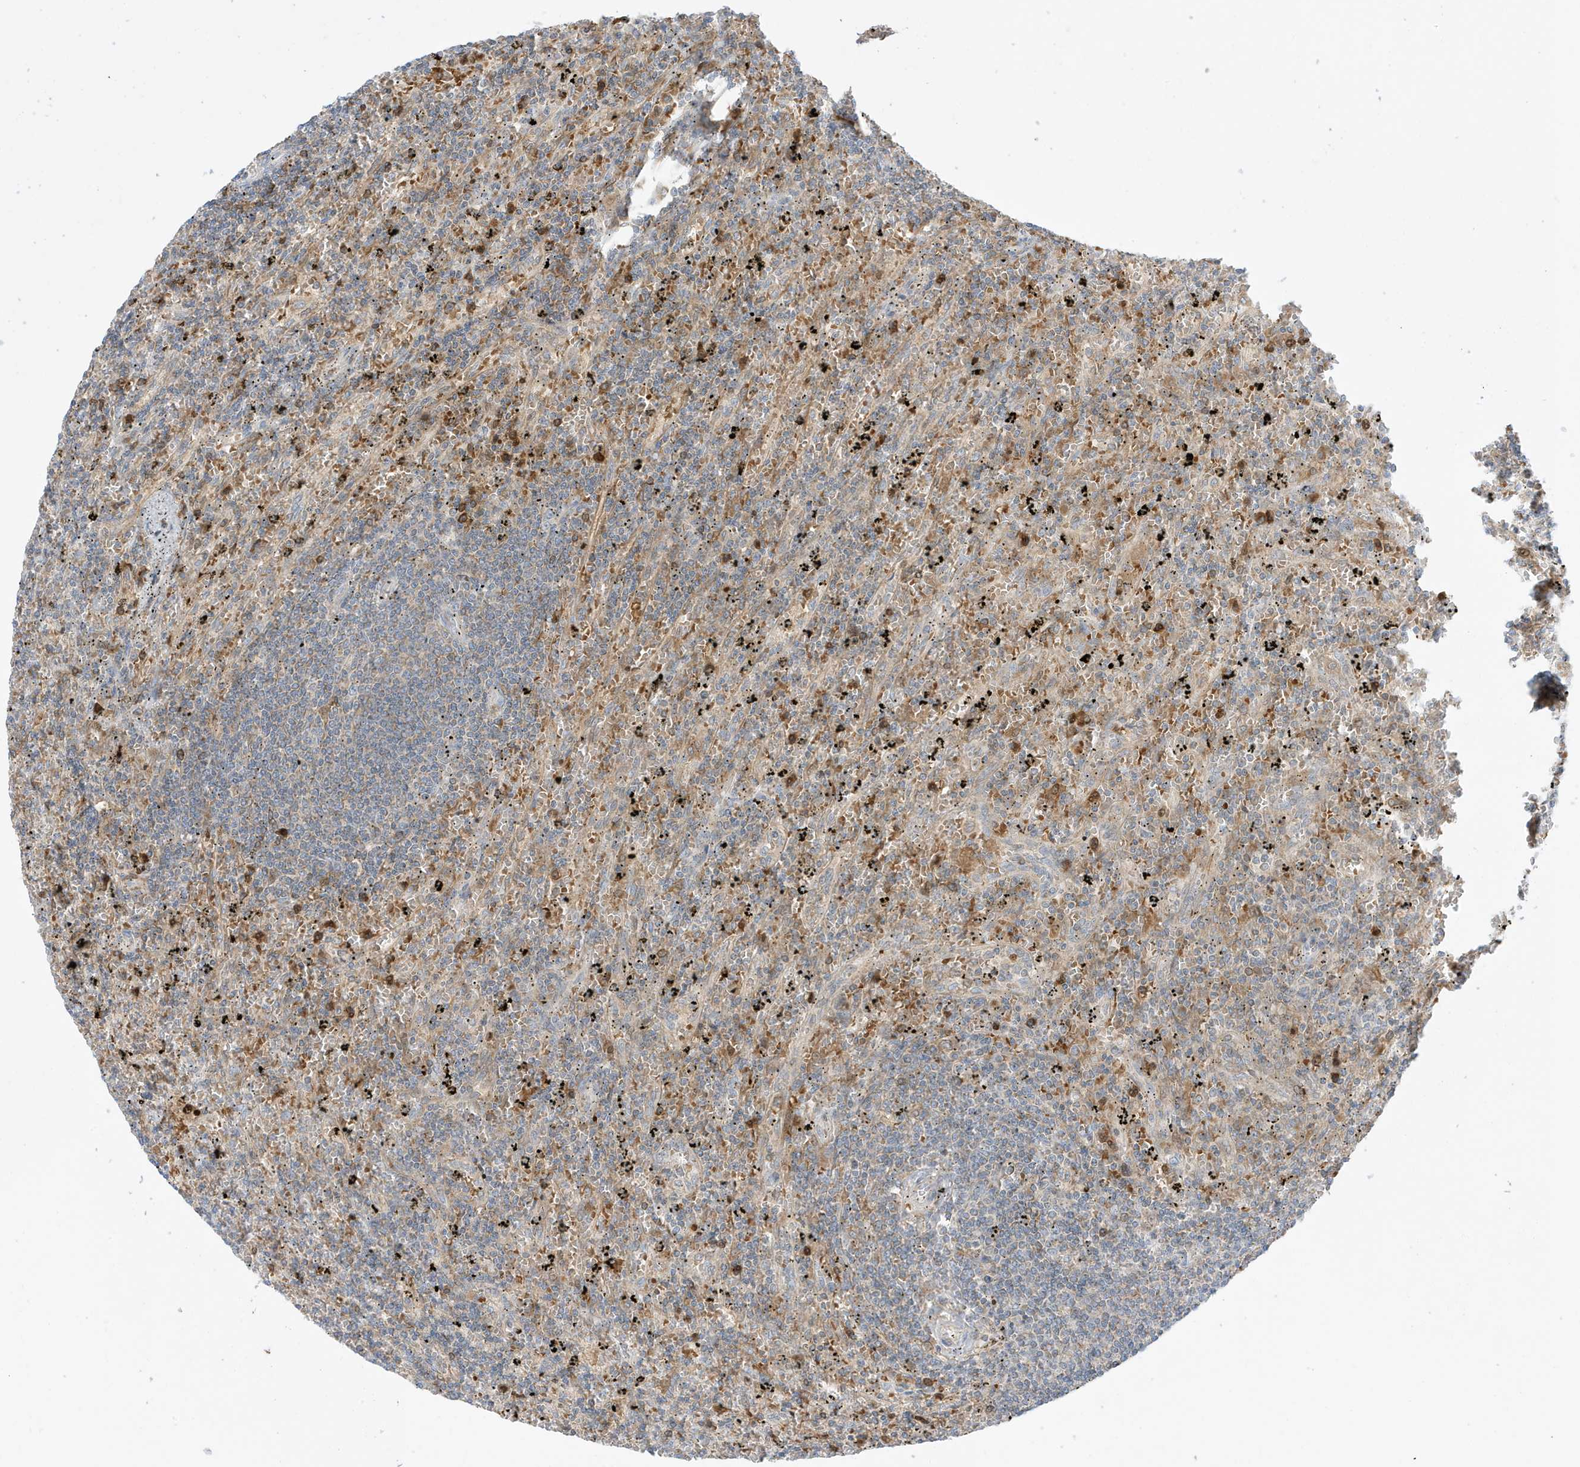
{"staining": {"intensity": "negative", "quantity": "none", "location": "none"}, "tissue": "lymphoma", "cell_type": "Tumor cells", "image_type": "cancer", "snomed": [{"axis": "morphology", "description": "Malignant lymphoma, non-Hodgkin's type, Low grade"}, {"axis": "topography", "description": "Spleen"}], "caption": "Immunohistochemistry image of neoplastic tissue: human lymphoma stained with DAB (3,3'-diaminobenzidine) shows no significant protein positivity in tumor cells.", "gene": "NPPC", "patient": {"sex": "male", "age": 76}}